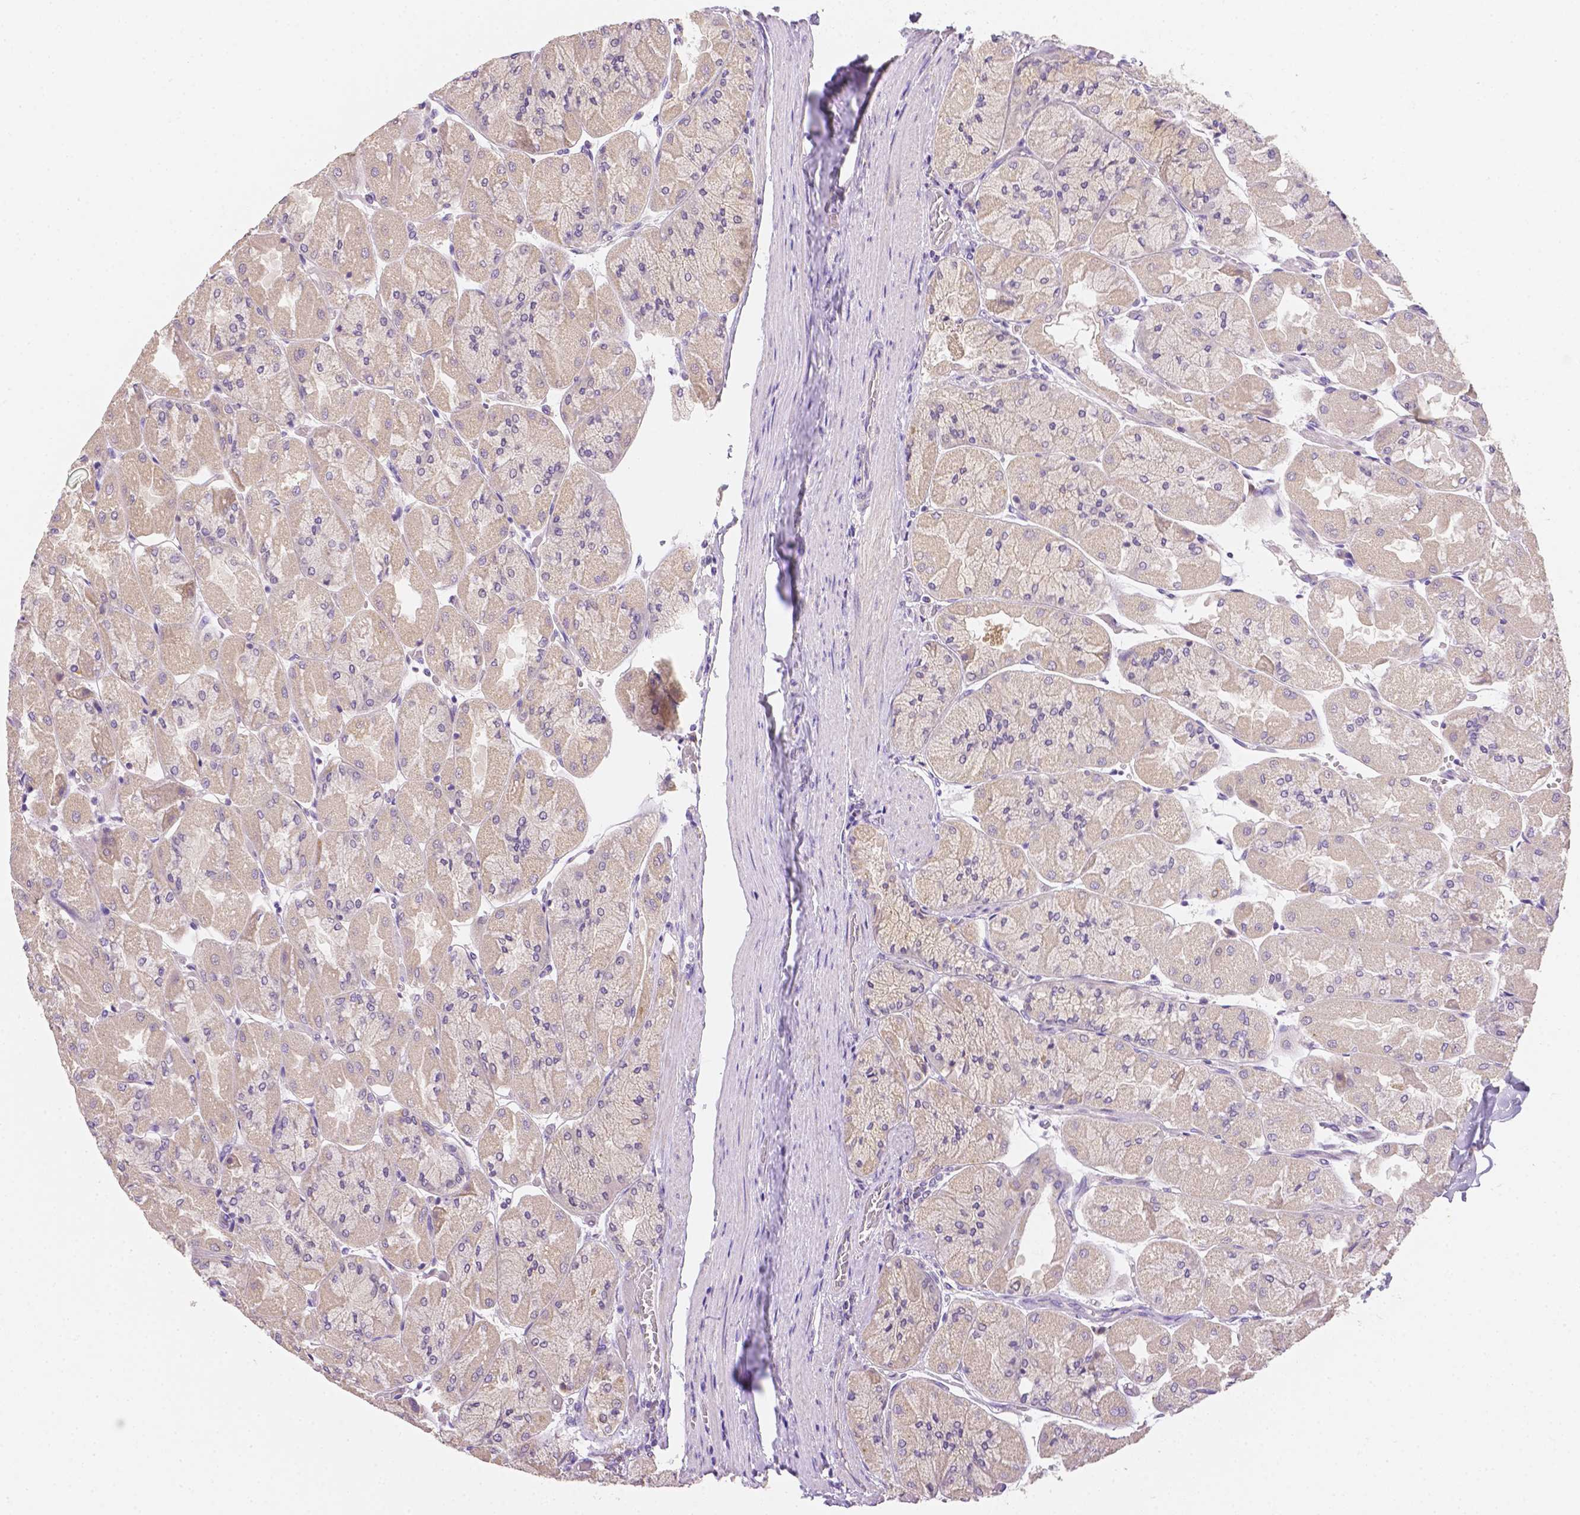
{"staining": {"intensity": "weak", "quantity": "25%-75%", "location": "cytoplasmic/membranous"}, "tissue": "stomach", "cell_type": "Glandular cells", "image_type": "normal", "snomed": [{"axis": "morphology", "description": "Normal tissue, NOS"}, {"axis": "topography", "description": "Stomach"}], "caption": "Immunohistochemical staining of unremarkable human stomach shows 25%-75% levels of weak cytoplasmic/membranous protein expression in about 25%-75% of glandular cells.", "gene": "C10orf67", "patient": {"sex": "female", "age": 61}}